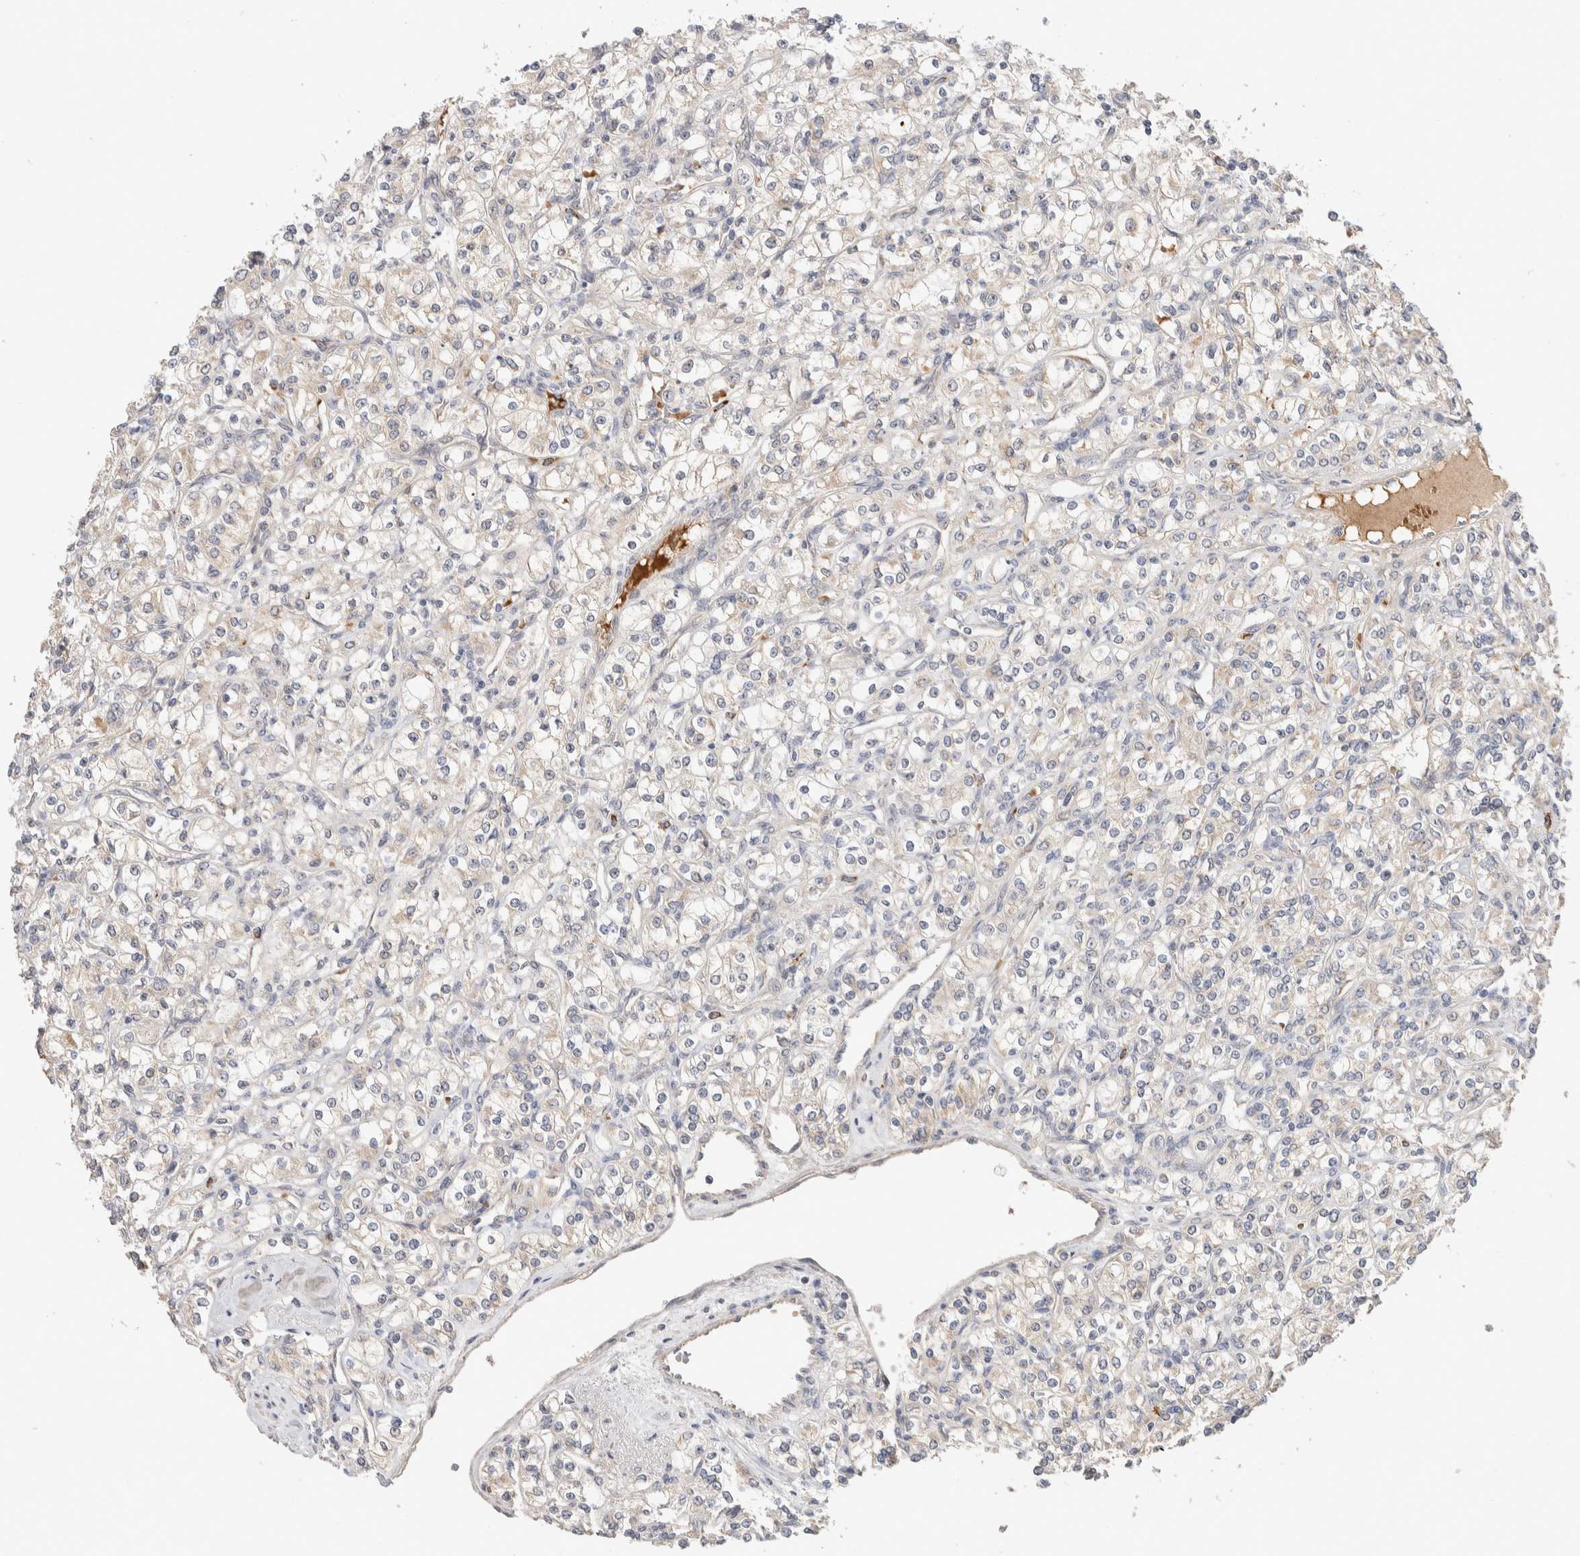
{"staining": {"intensity": "weak", "quantity": "<25%", "location": "cytoplasmic/membranous"}, "tissue": "renal cancer", "cell_type": "Tumor cells", "image_type": "cancer", "snomed": [{"axis": "morphology", "description": "Adenocarcinoma, NOS"}, {"axis": "topography", "description": "Kidney"}], "caption": "IHC of renal cancer displays no positivity in tumor cells.", "gene": "CASK", "patient": {"sex": "male", "age": 77}}